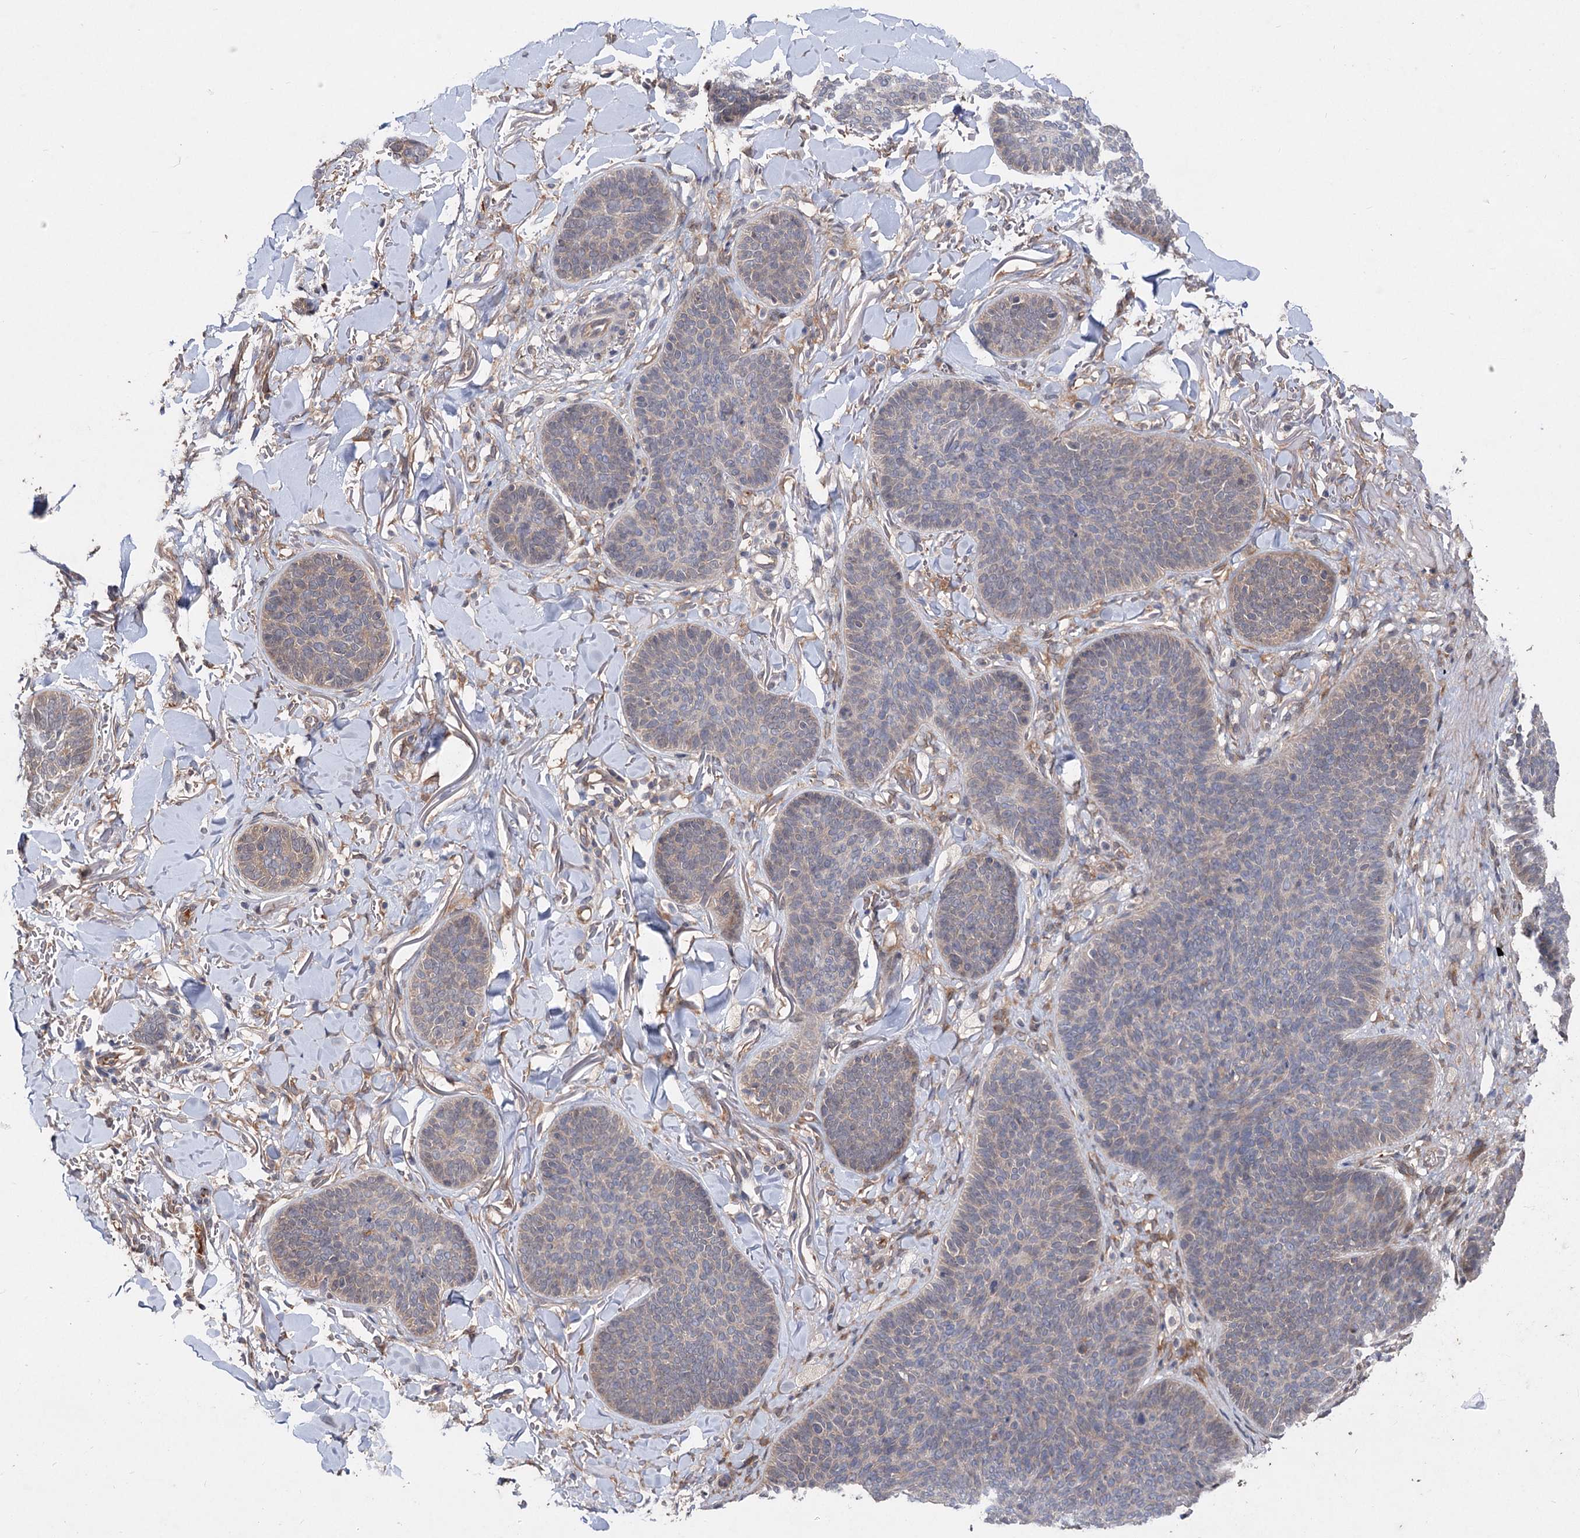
{"staining": {"intensity": "weak", "quantity": "25%-75%", "location": "cytoplasmic/membranous"}, "tissue": "skin cancer", "cell_type": "Tumor cells", "image_type": "cancer", "snomed": [{"axis": "morphology", "description": "Basal cell carcinoma"}, {"axis": "topography", "description": "Skin"}], "caption": "An immunohistochemistry photomicrograph of neoplastic tissue is shown. Protein staining in brown shows weak cytoplasmic/membranous positivity in skin cancer (basal cell carcinoma) within tumor cells.", "gene": "NUDCD2", "patient": {"sex": "male", "age": 85}}